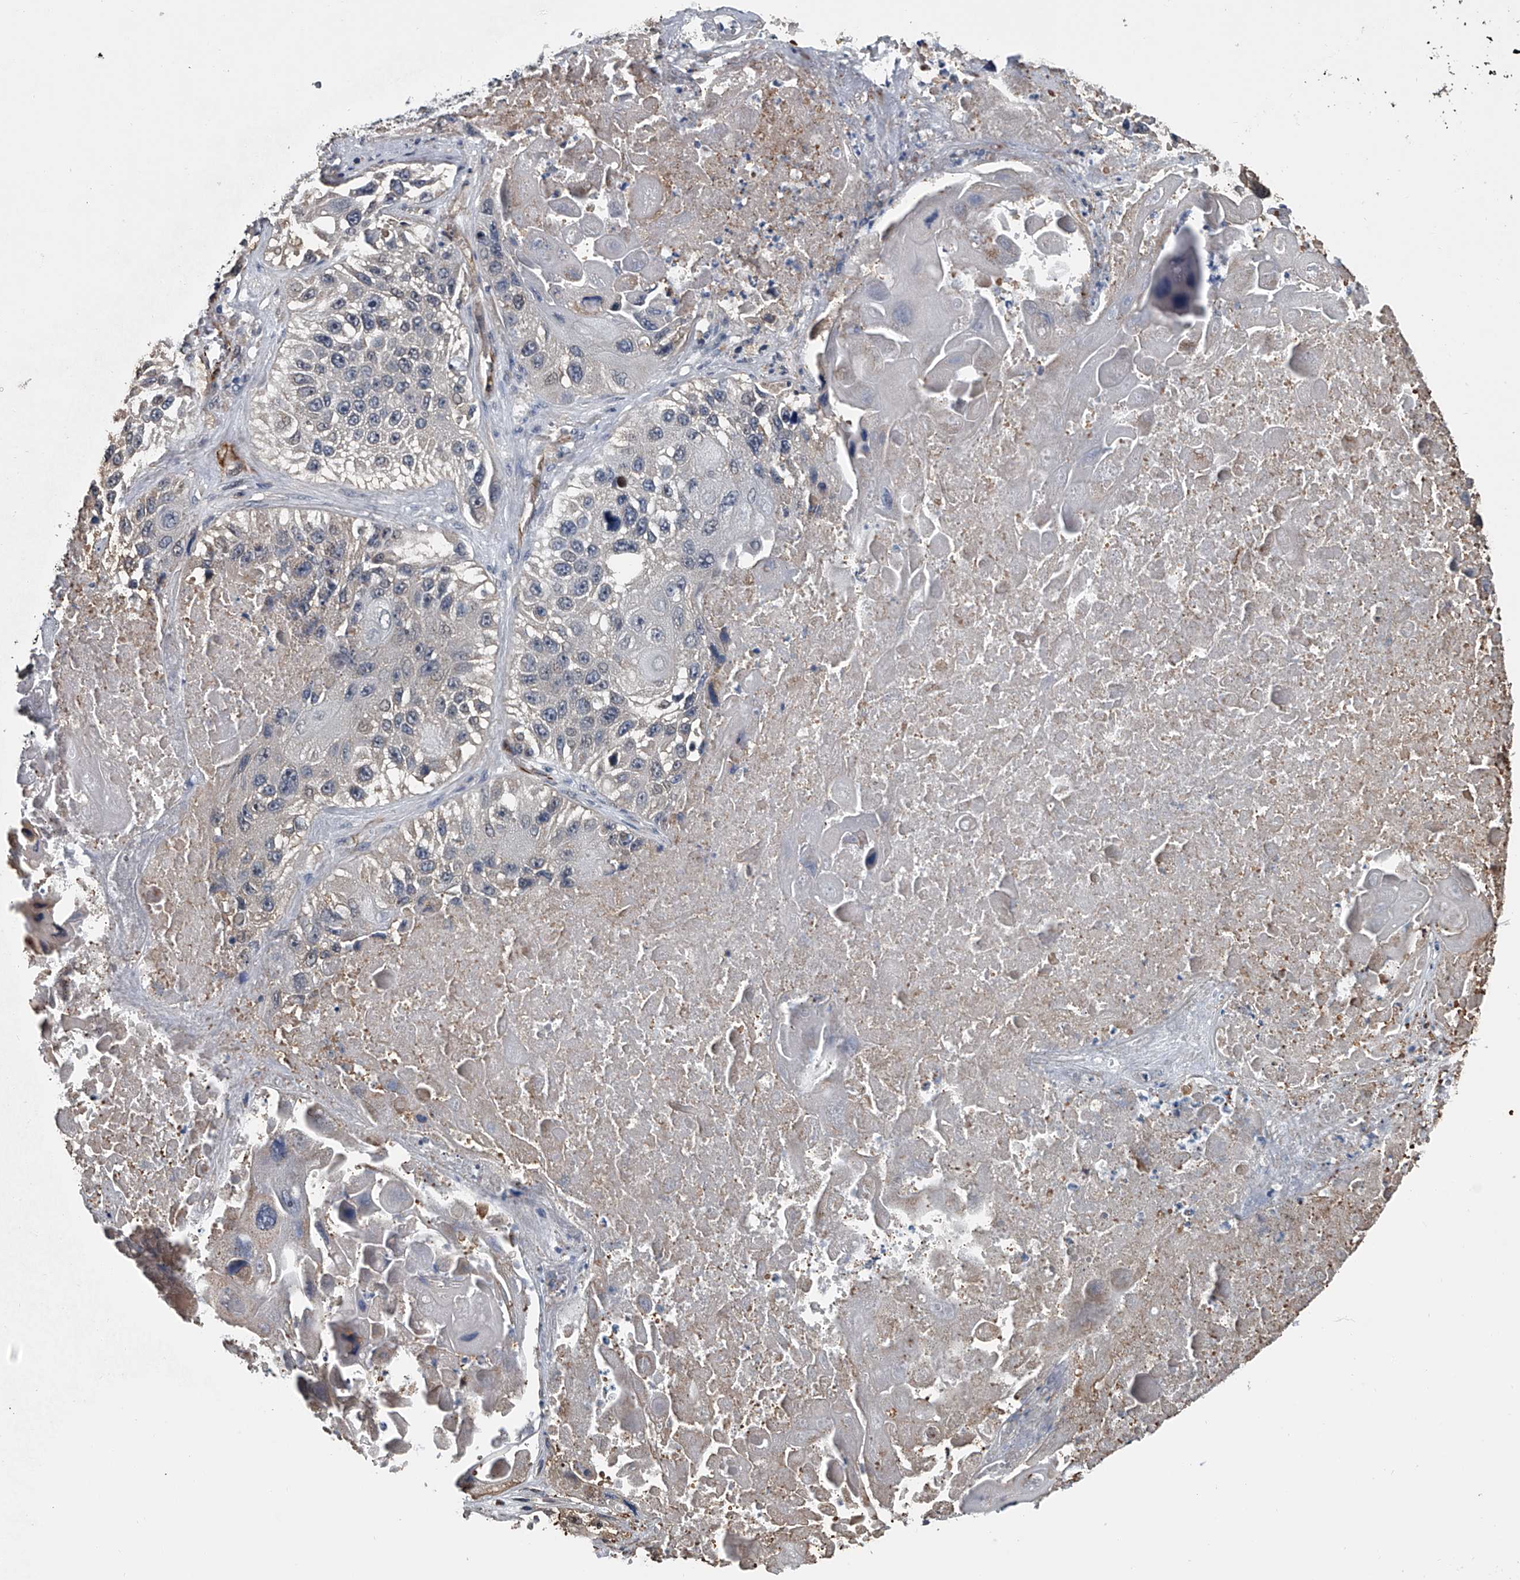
{"staining": {"intensity": "negative", "quantity": "none", "location": "none"}, "tissue": "lung cancer", "cell_type": "Tumor cells", "image_type": "cancer", "snomed": [{"axis": "morphology", "description": "Squamous cell carcinoma, NOS"}, {"axis": "topography", "description": "Lung"}], "caption": "IHC of lung squamous cell carcinoma exhibits no positivity in tumor cells. (DAB IHC with hematoxylin counter stain).", "gene": "LDLRAD2", "patient": {"sex": "male", "age": 61}}